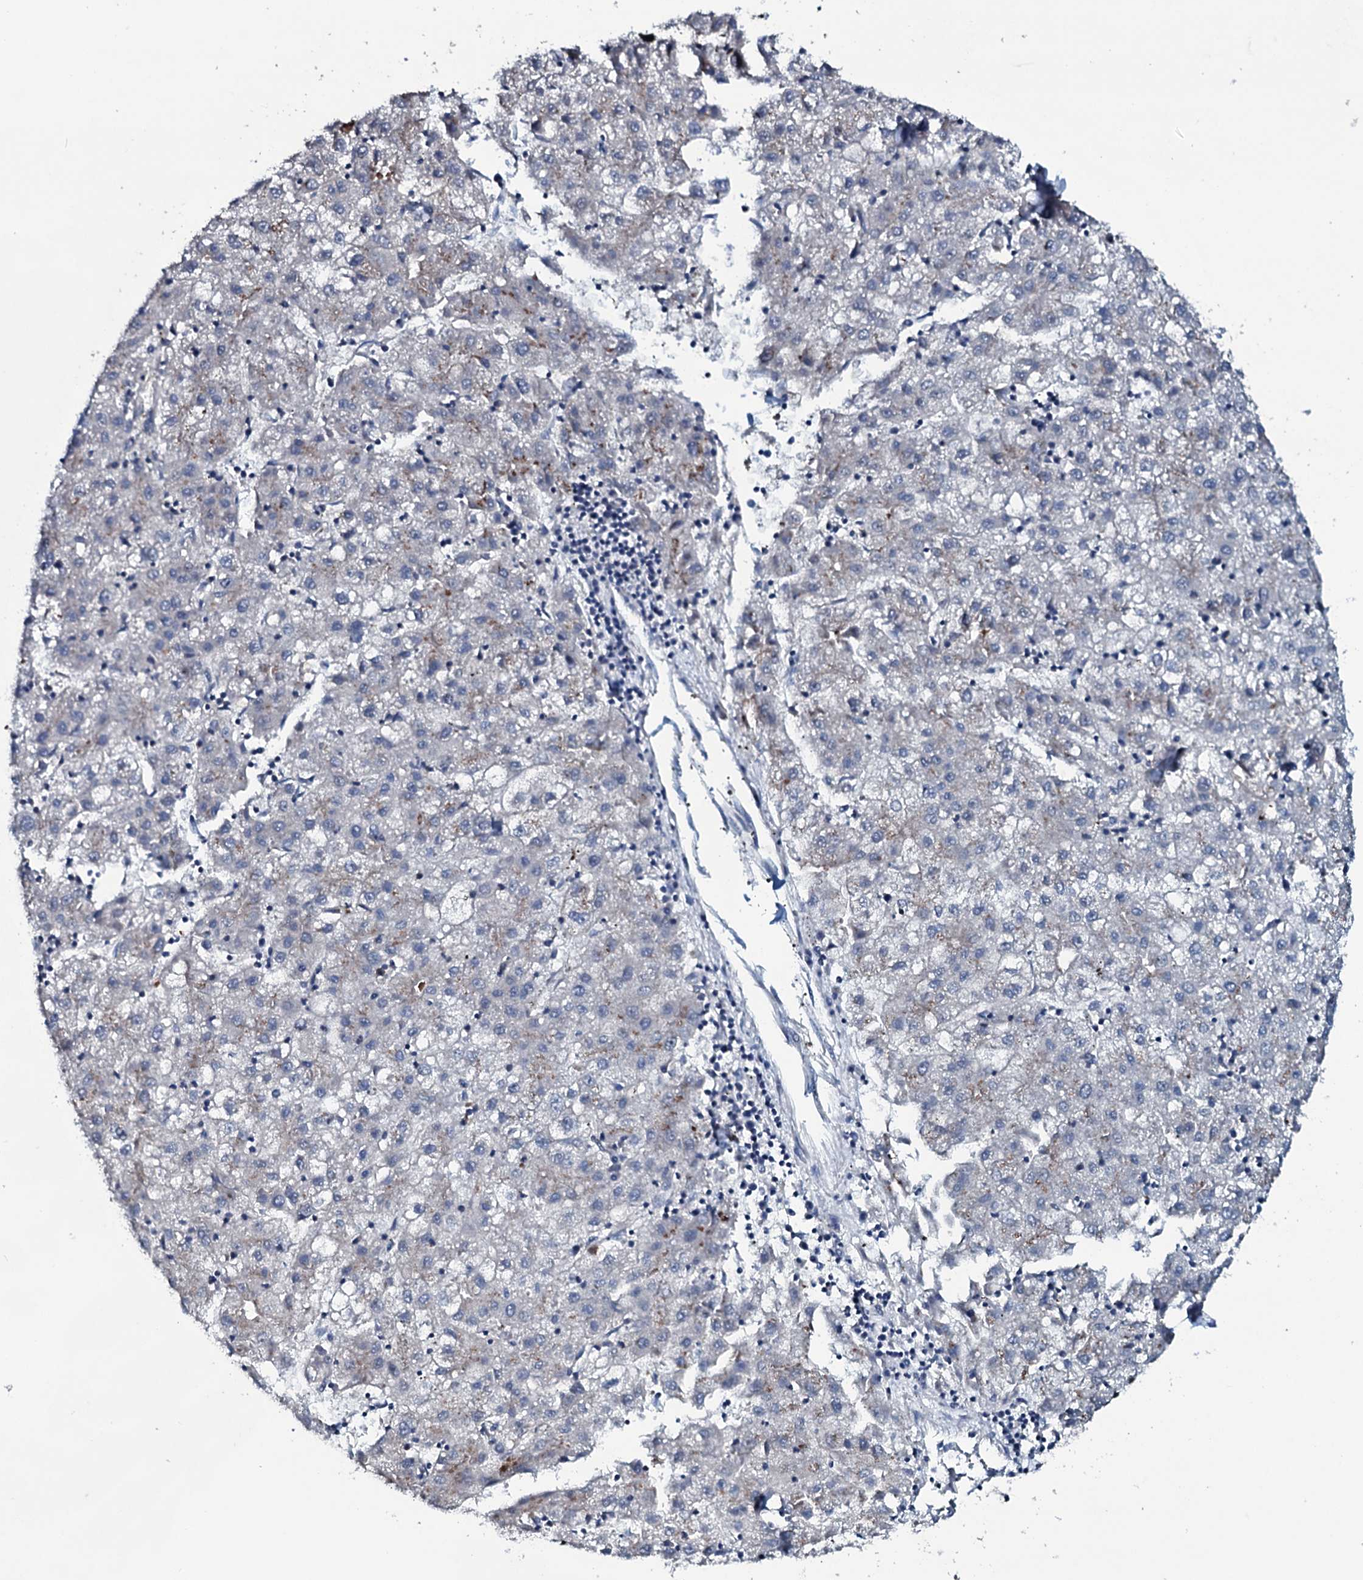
{"staining": {"intensity": "negative", "quantity": "none", "location": "none"}, "tissue": "liver cancer", "cell_type": "Tumor cells", "image_type": "cancer", "snomed": [{"axis": "morphology", "description": "Carcinoma, Hepatocellular, NOS"}, {"axis": "topography", "description": "Liver"}], "caption": "Tumor cells show no significant protein expression in liver cancer.", "gene": "OGFOD2", "patient": {"sex": "male", "age": 72}}